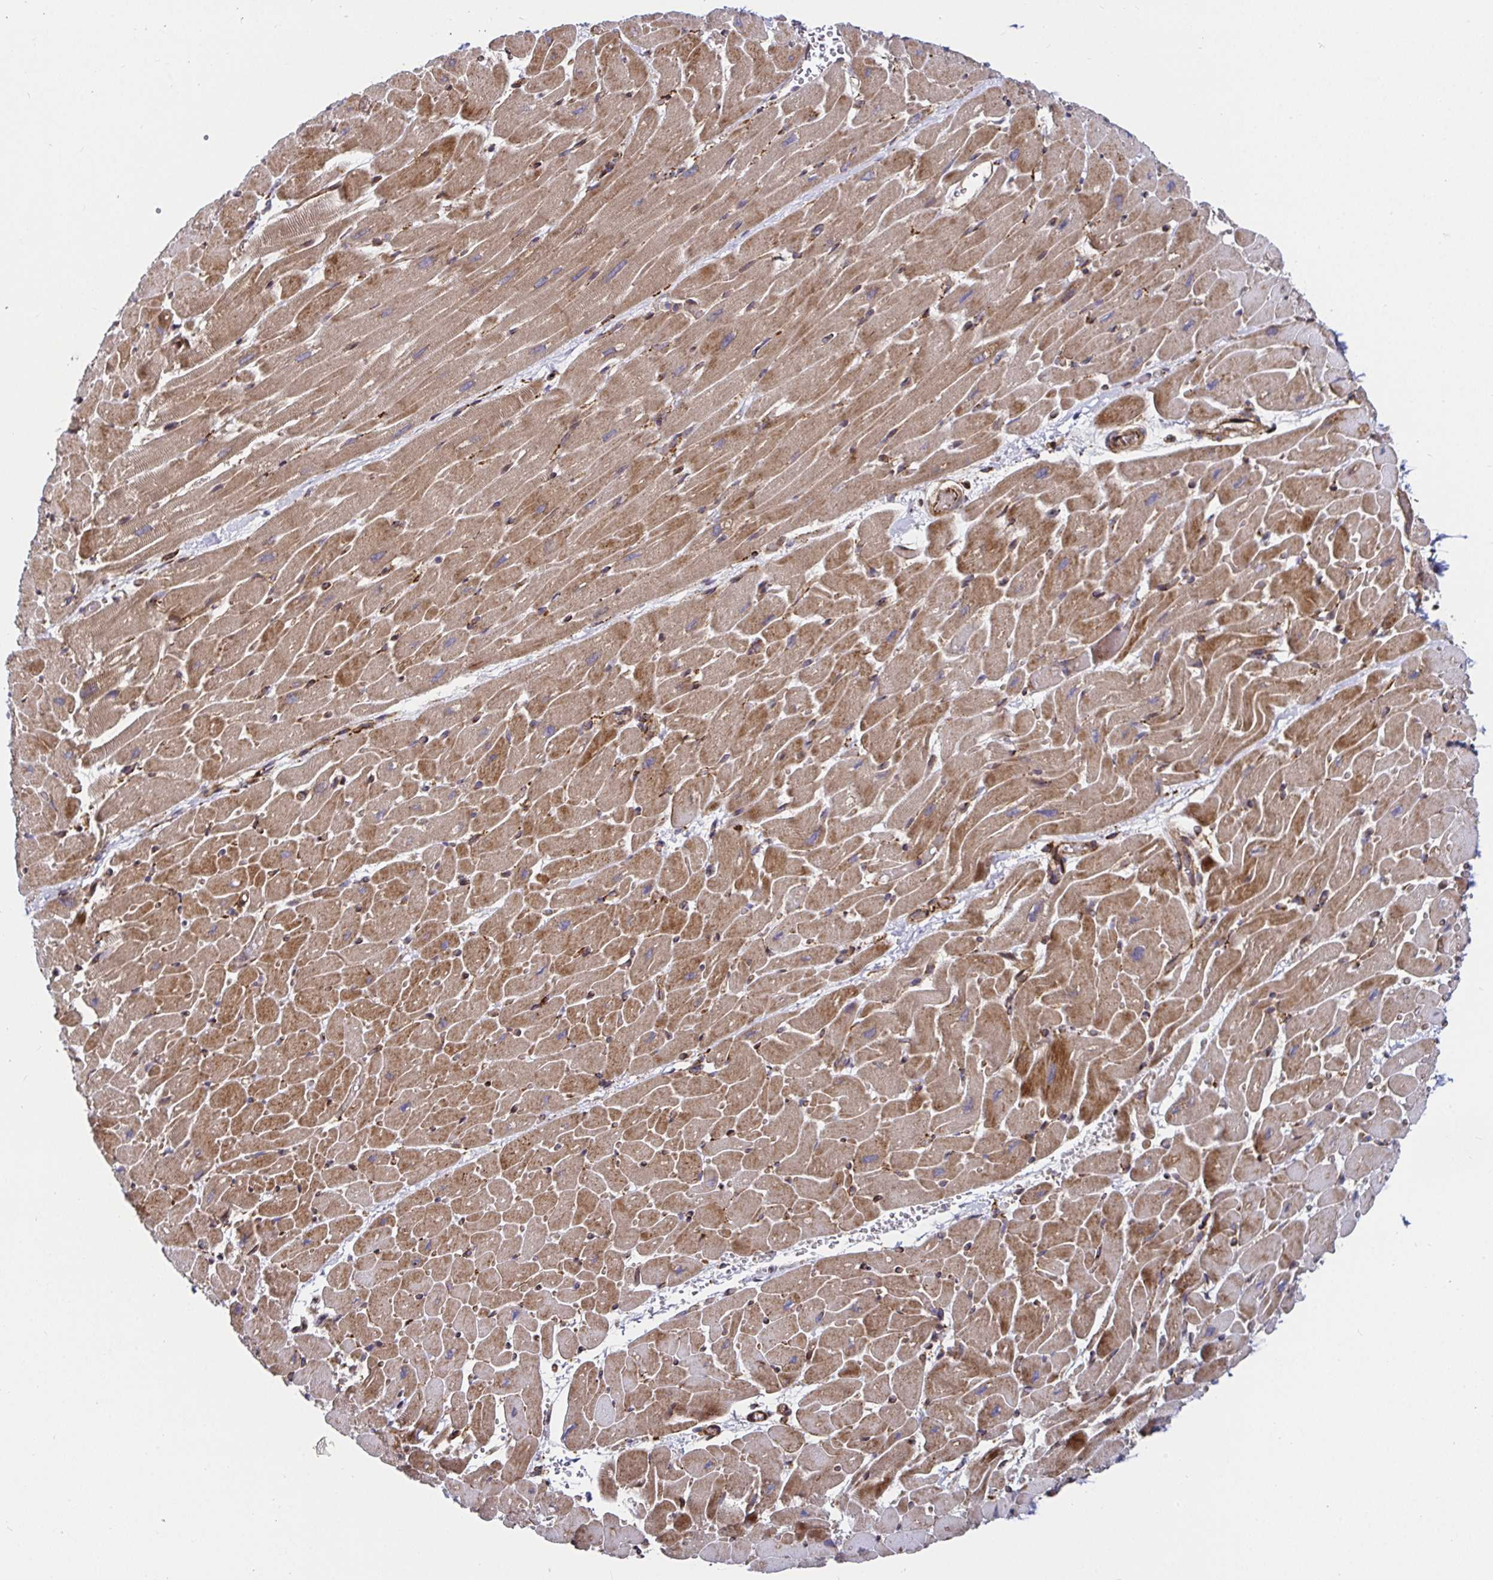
{"staining": {"intensity": "moderate", "quantity": ">75%", "location": "cytoplasmic/membranous"}, "tissue": "heart muscle", "cell_type": "Cardiomyocytes", "image_type": "normal", "snomed": [{"axis": "morphology", "description": "Normal tissue, NOS"}, {"axis": "topography", "description": "Heart"}], "caption": "Protein analysis of unremarkable heart muscle shows moderate cytoplasmic/membranous expression in approximately >75% of cardiomyocytes.", "gene": "SMYD3", "patient": {"sex": "male", "age": 37}}